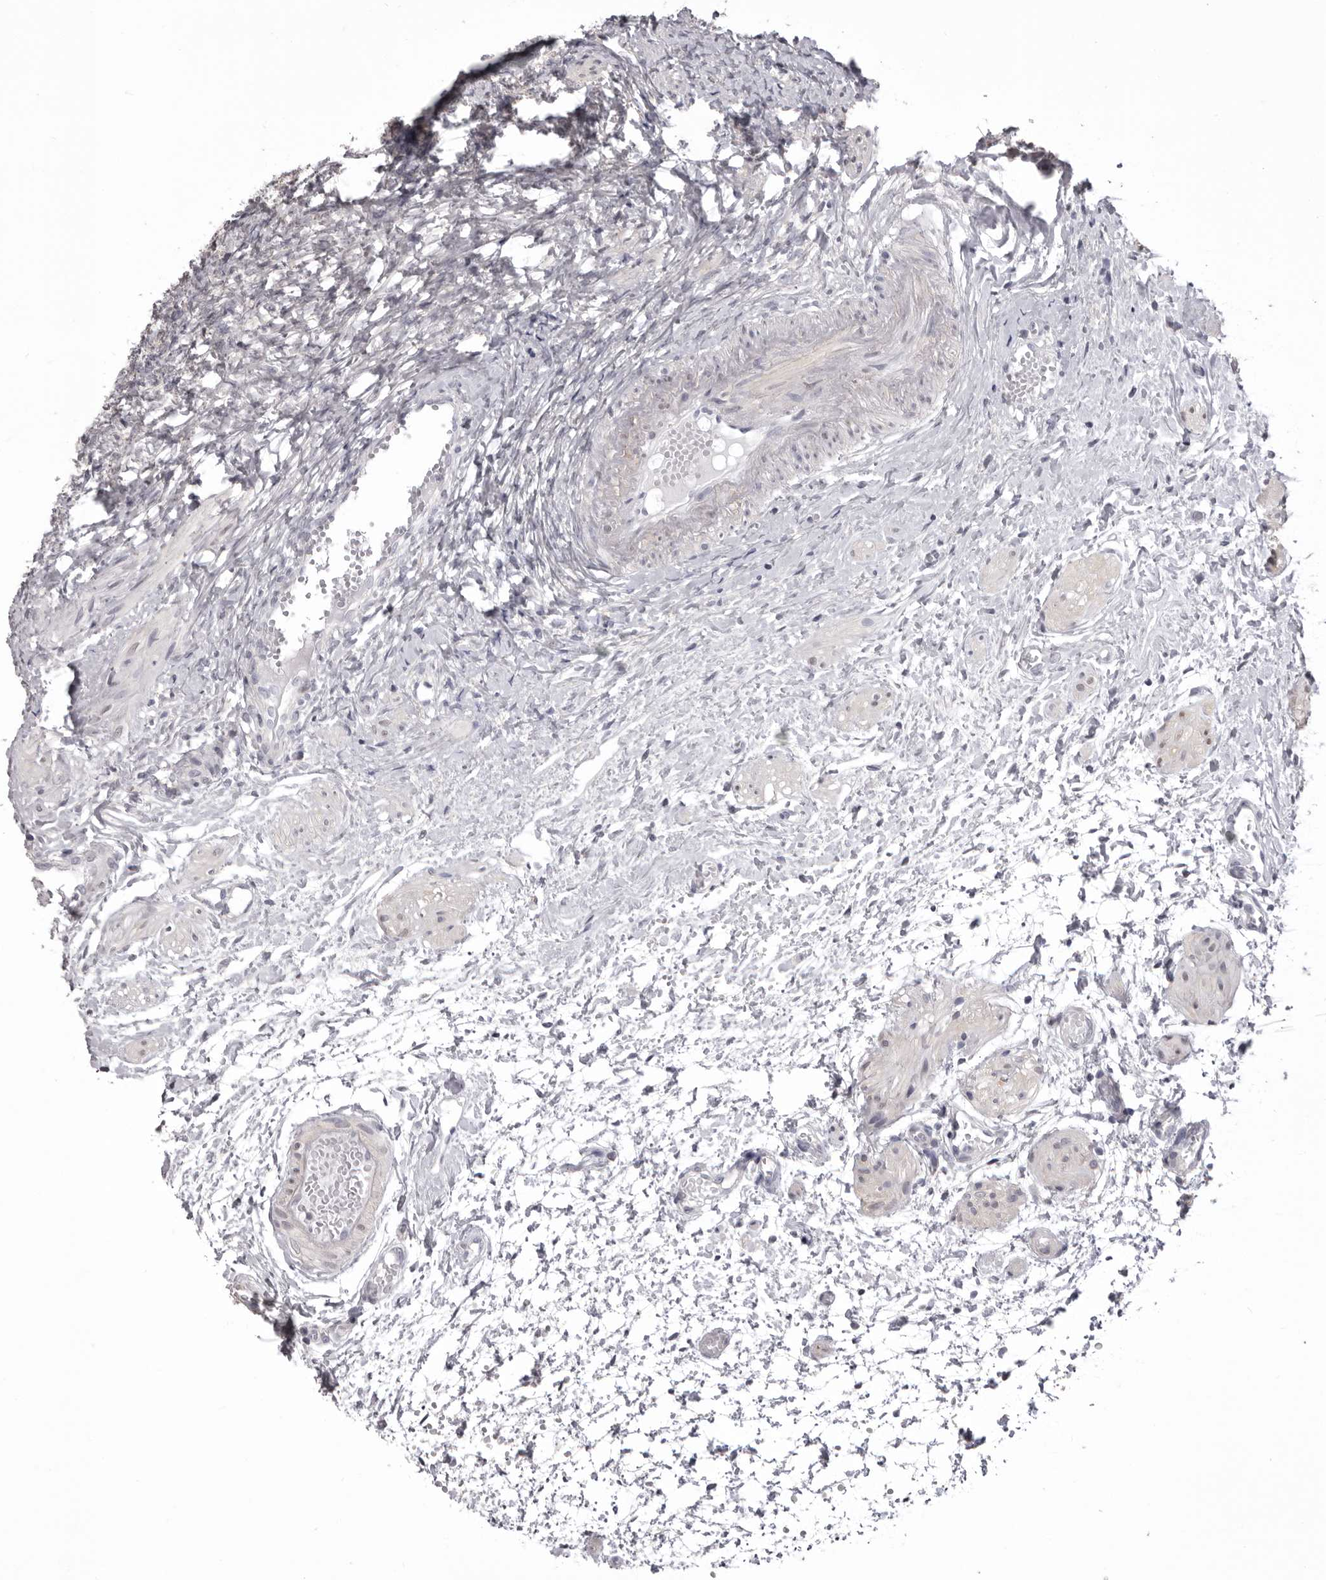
{"staining": {"intensity": "weak", "quantity": "25%-75%", "location": "cytoplasmic/membranous"}, "tissue": "ovary", "cell_type": "Follicle cells", "image_type": "normal", "snomed": [{"axis": "morphology", "description": "Normal tissue, NOS"}, {"axis": "topography", "description": "Ovary"}], "caption": "A histopathology image of ovary stained for a protein reveals weak cytoplasmic/membranous brown staining in follicle cells. (DAB (3,3'-diaminobenzidine) IHC, brown staining for protein, blue staining for nuclei).", "gene": "MDH1", "patient": {"sex": "female", "age": 41}}